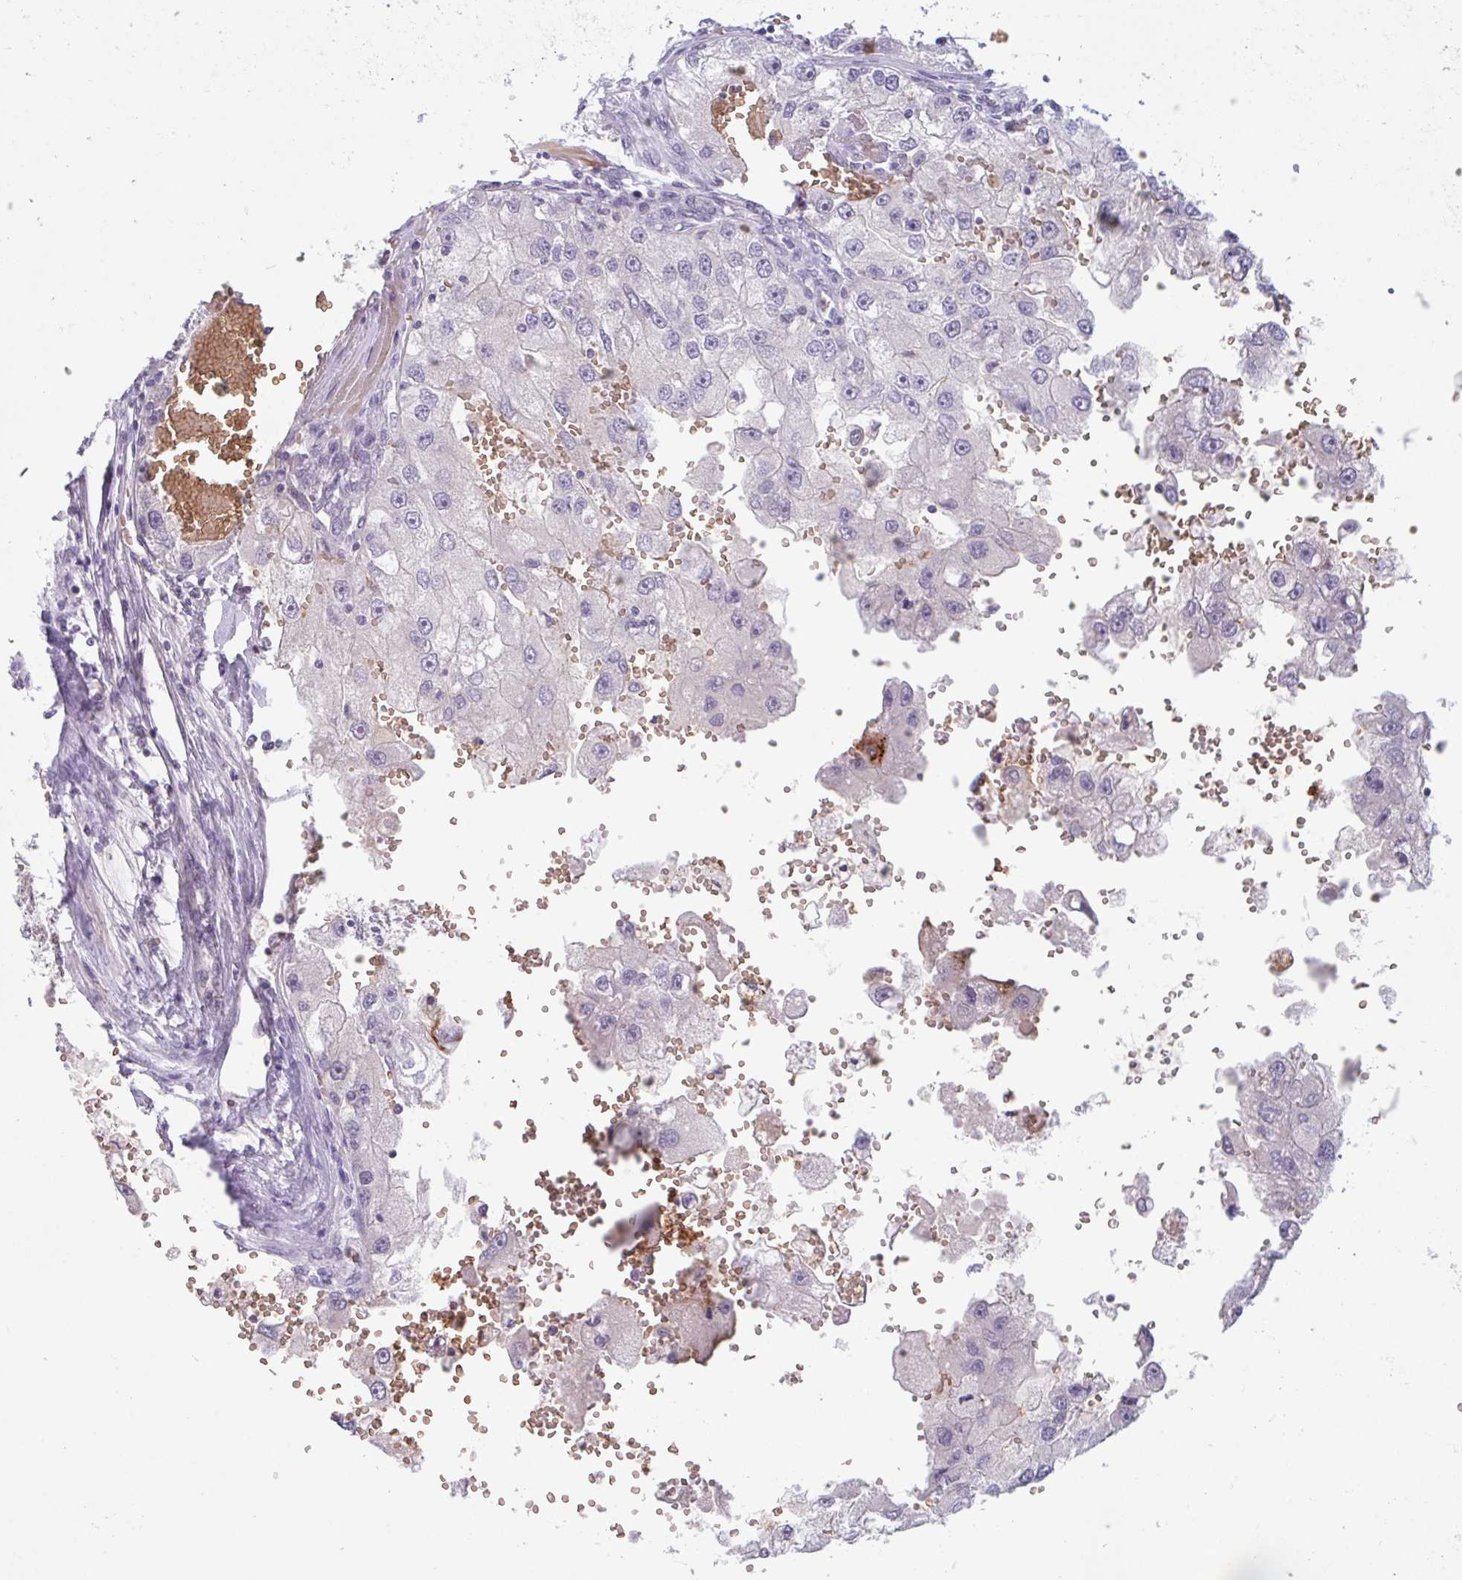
{"staining": {"intensity": "negative", "quantity": "none", "location": "none"}, "tissue": "renal cancer", "cell_type": "Tumor cells", "image_type": "cancer", "snomed": [{"axis": "morphology", "description": "Adenocarcinoma, NOS"}, {"axis": "topography", "description": "Kidney"}], "caption": "This is an immunohistochemistry (IHC) histopathology image of human renal cancer (adenocarcinoma). There is no positivity in tumor cells.", "gene": "RHAG", "patient": {"sex": "male", "age": 63}}